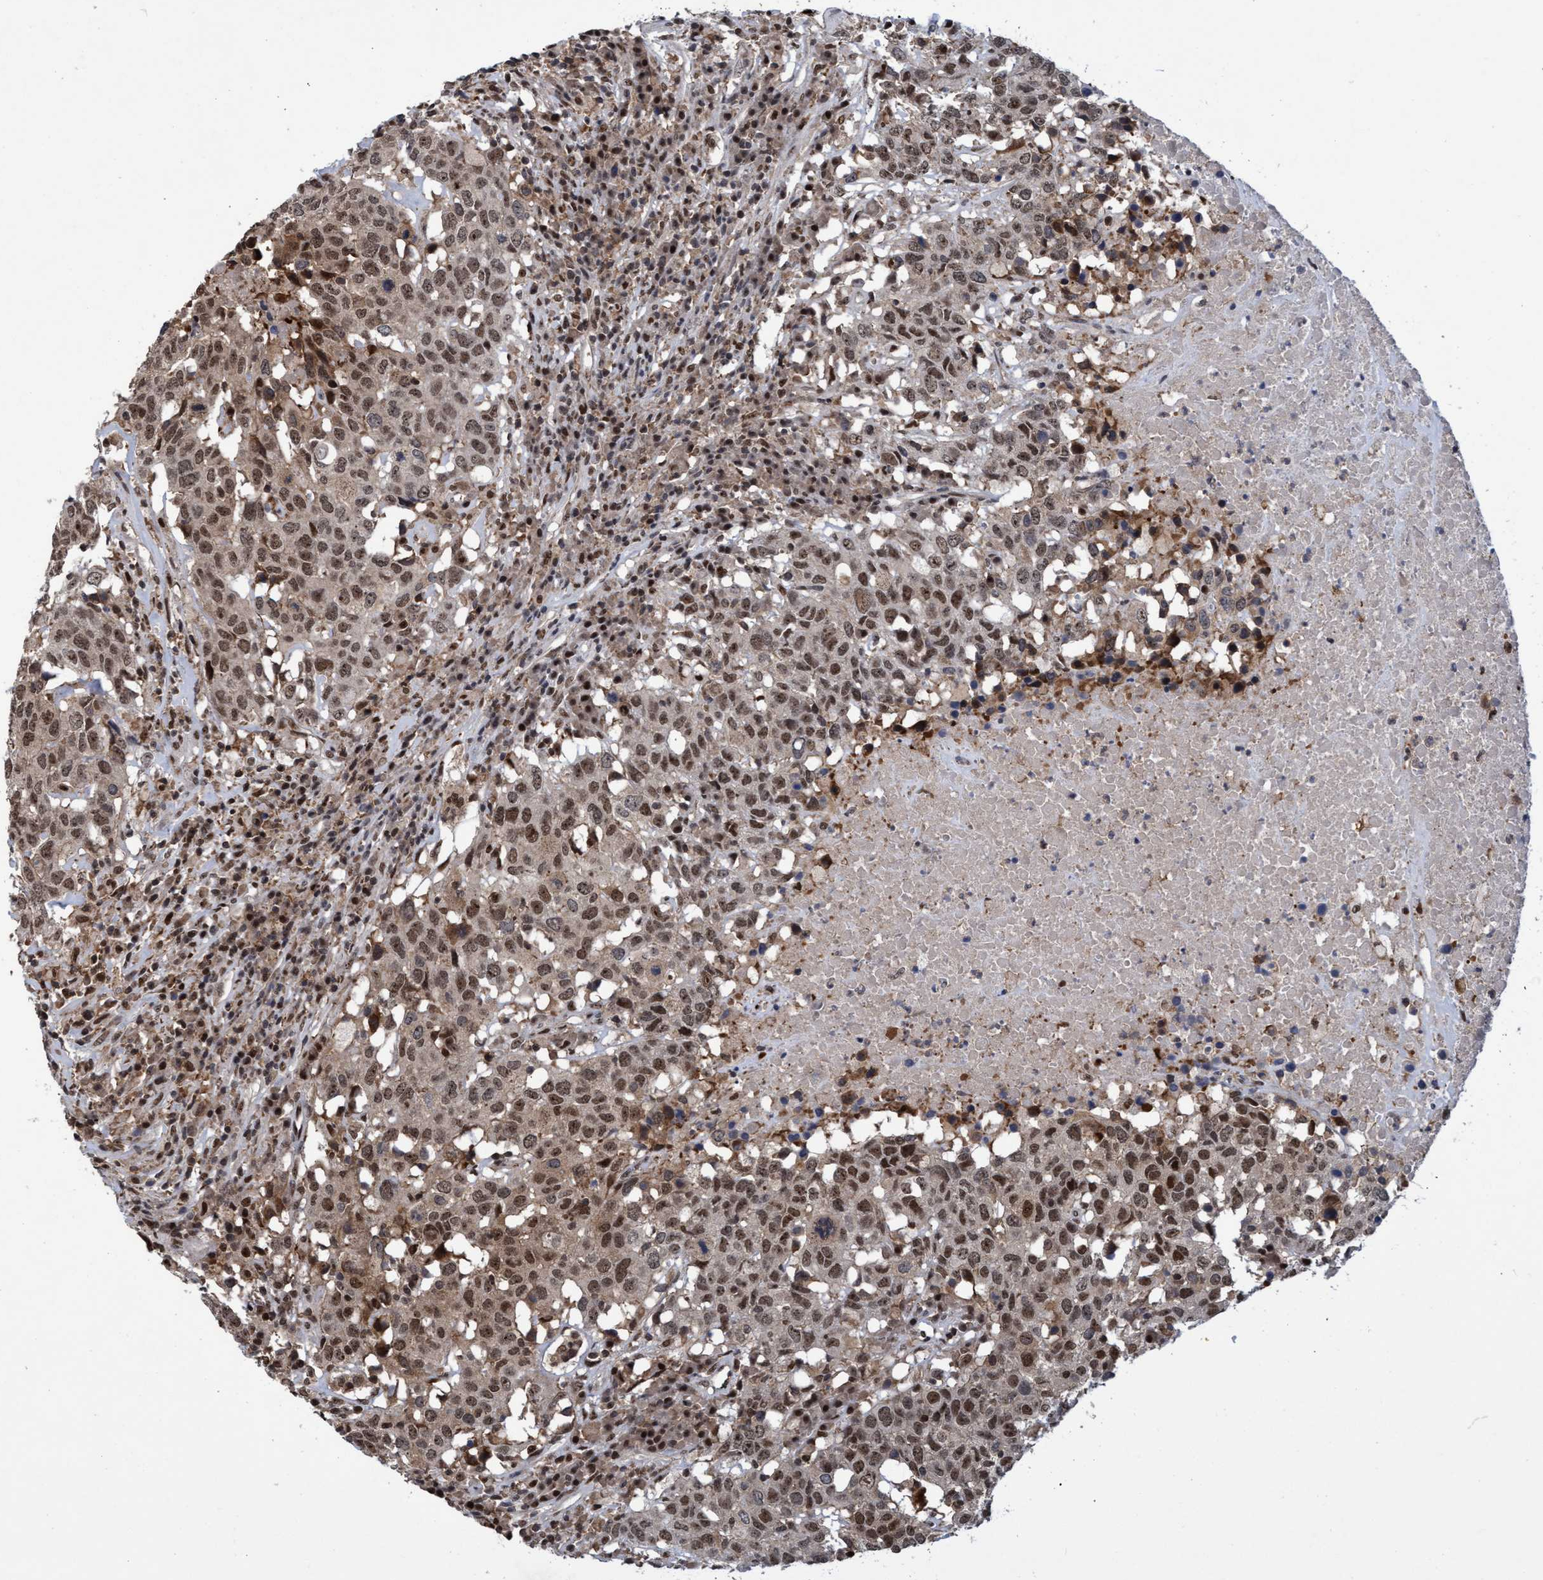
{"staining": {"intensity": "moderate", "quantity": ">75%", "location": "nuclear"}, "tissue": "head and neck cancer", "cell_type": "Tumor cells", "image_type": "cancer", "snomed": [{"axis": "morphology", "description": "Squamous cell carcinoma, NOS"}, {"axis": "topography", "description": "Head-Neck"}], "caption": "Immunohistochemistry micrograph of human head and neck cancer (squamous cell carcinoma) stained for a protein (brown), which reveals medium levels of moderate nuclear positivity in about >75% of tumor cells.", "gene": "GTF2F1", "patient": {"sex": "male", "age": 66}}